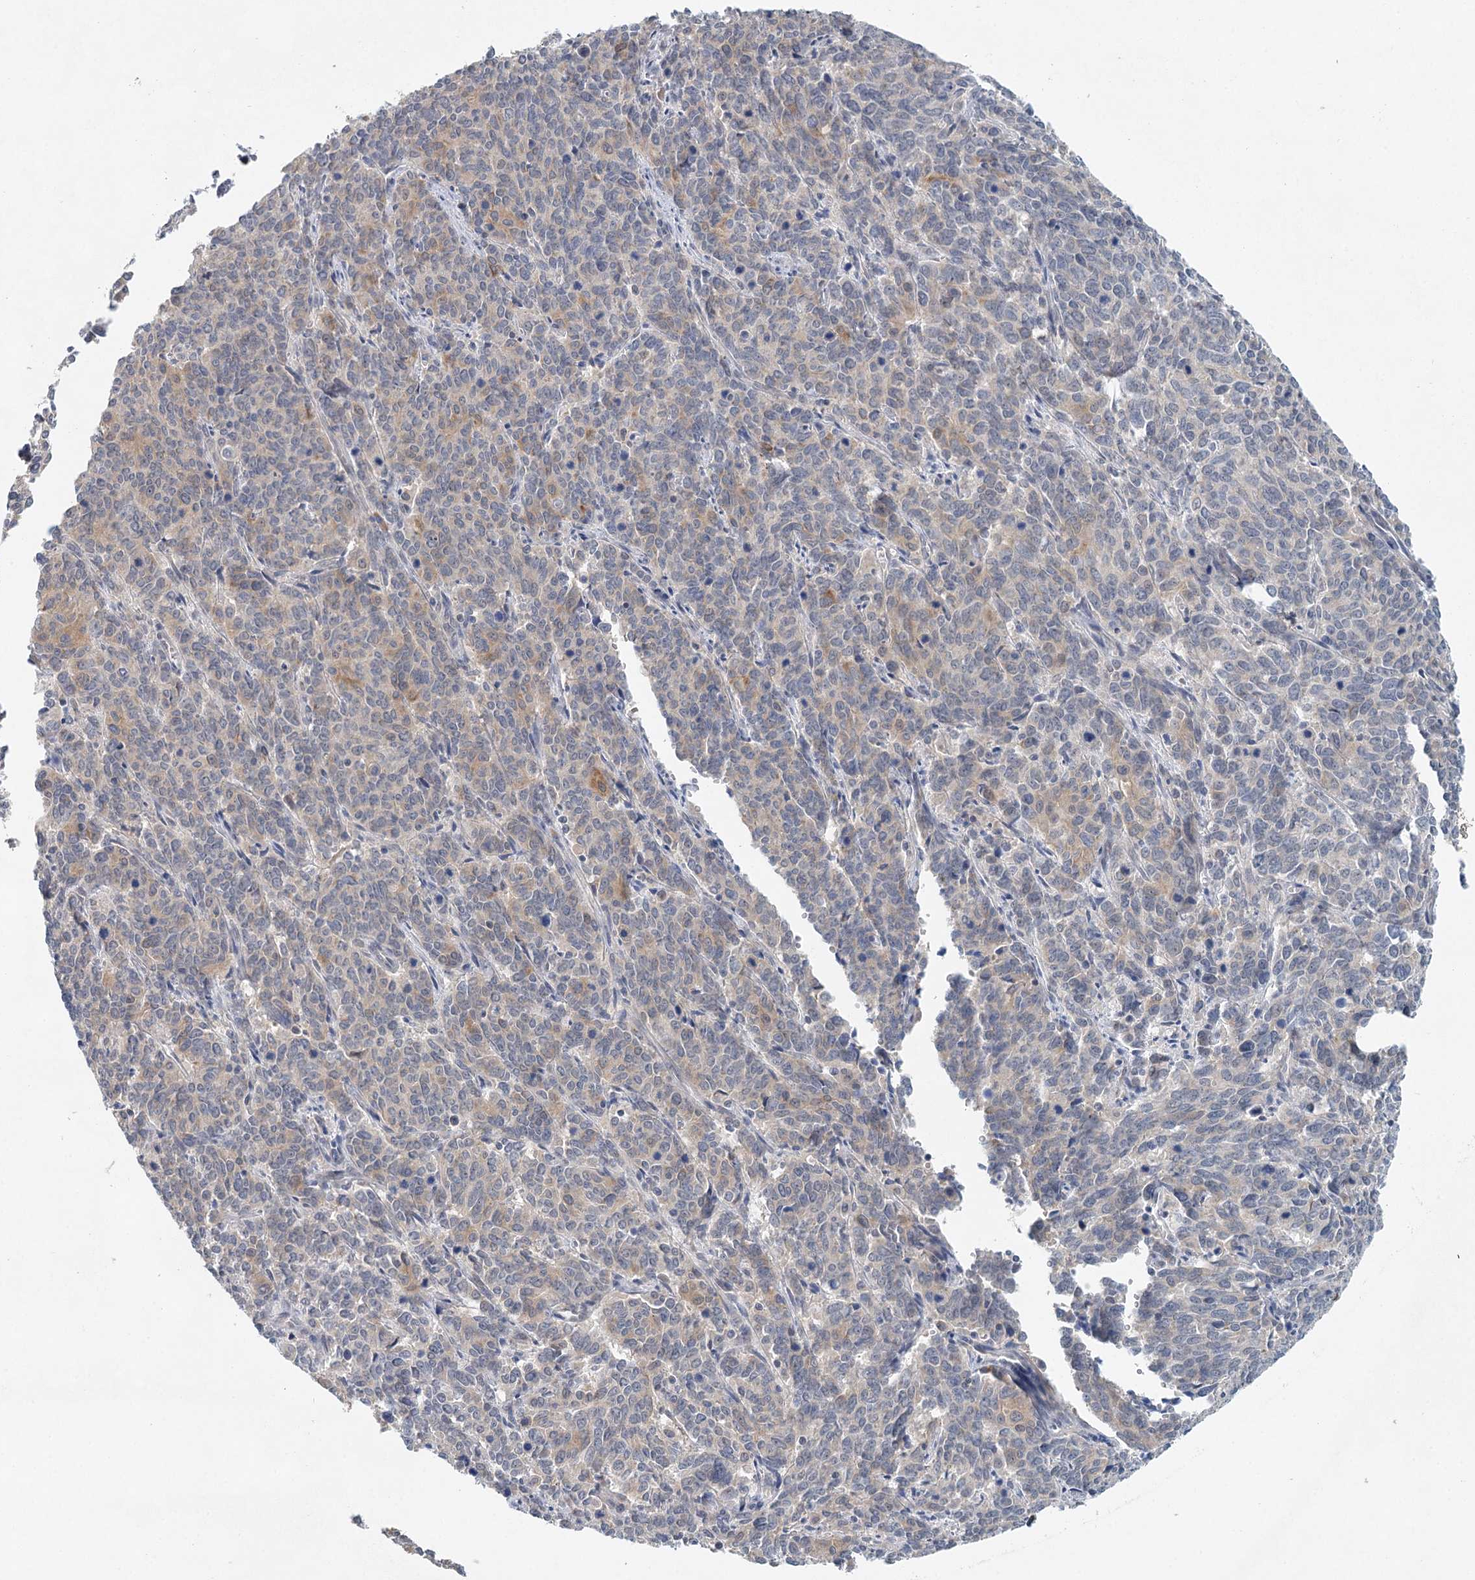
{"staining": {"intensity": "weak", "quantity": "<25%", "location": "cytoplasmic/membranous"}, "tissue": "cervical cancer", "cell_type": "Tumor cells", "image_type": "cancer", "snomed": [{"axis": "morphology", "description": "Squamous cell carcinoma, NOS"}, {"axis": "topography", "description": "Cervix"}], "caption": "The photomicrograph reveals no significant staining in tumor cells of cervical cancer.", "gene": "BLTP1", "patient": {"sex": "female", "age": 60}}